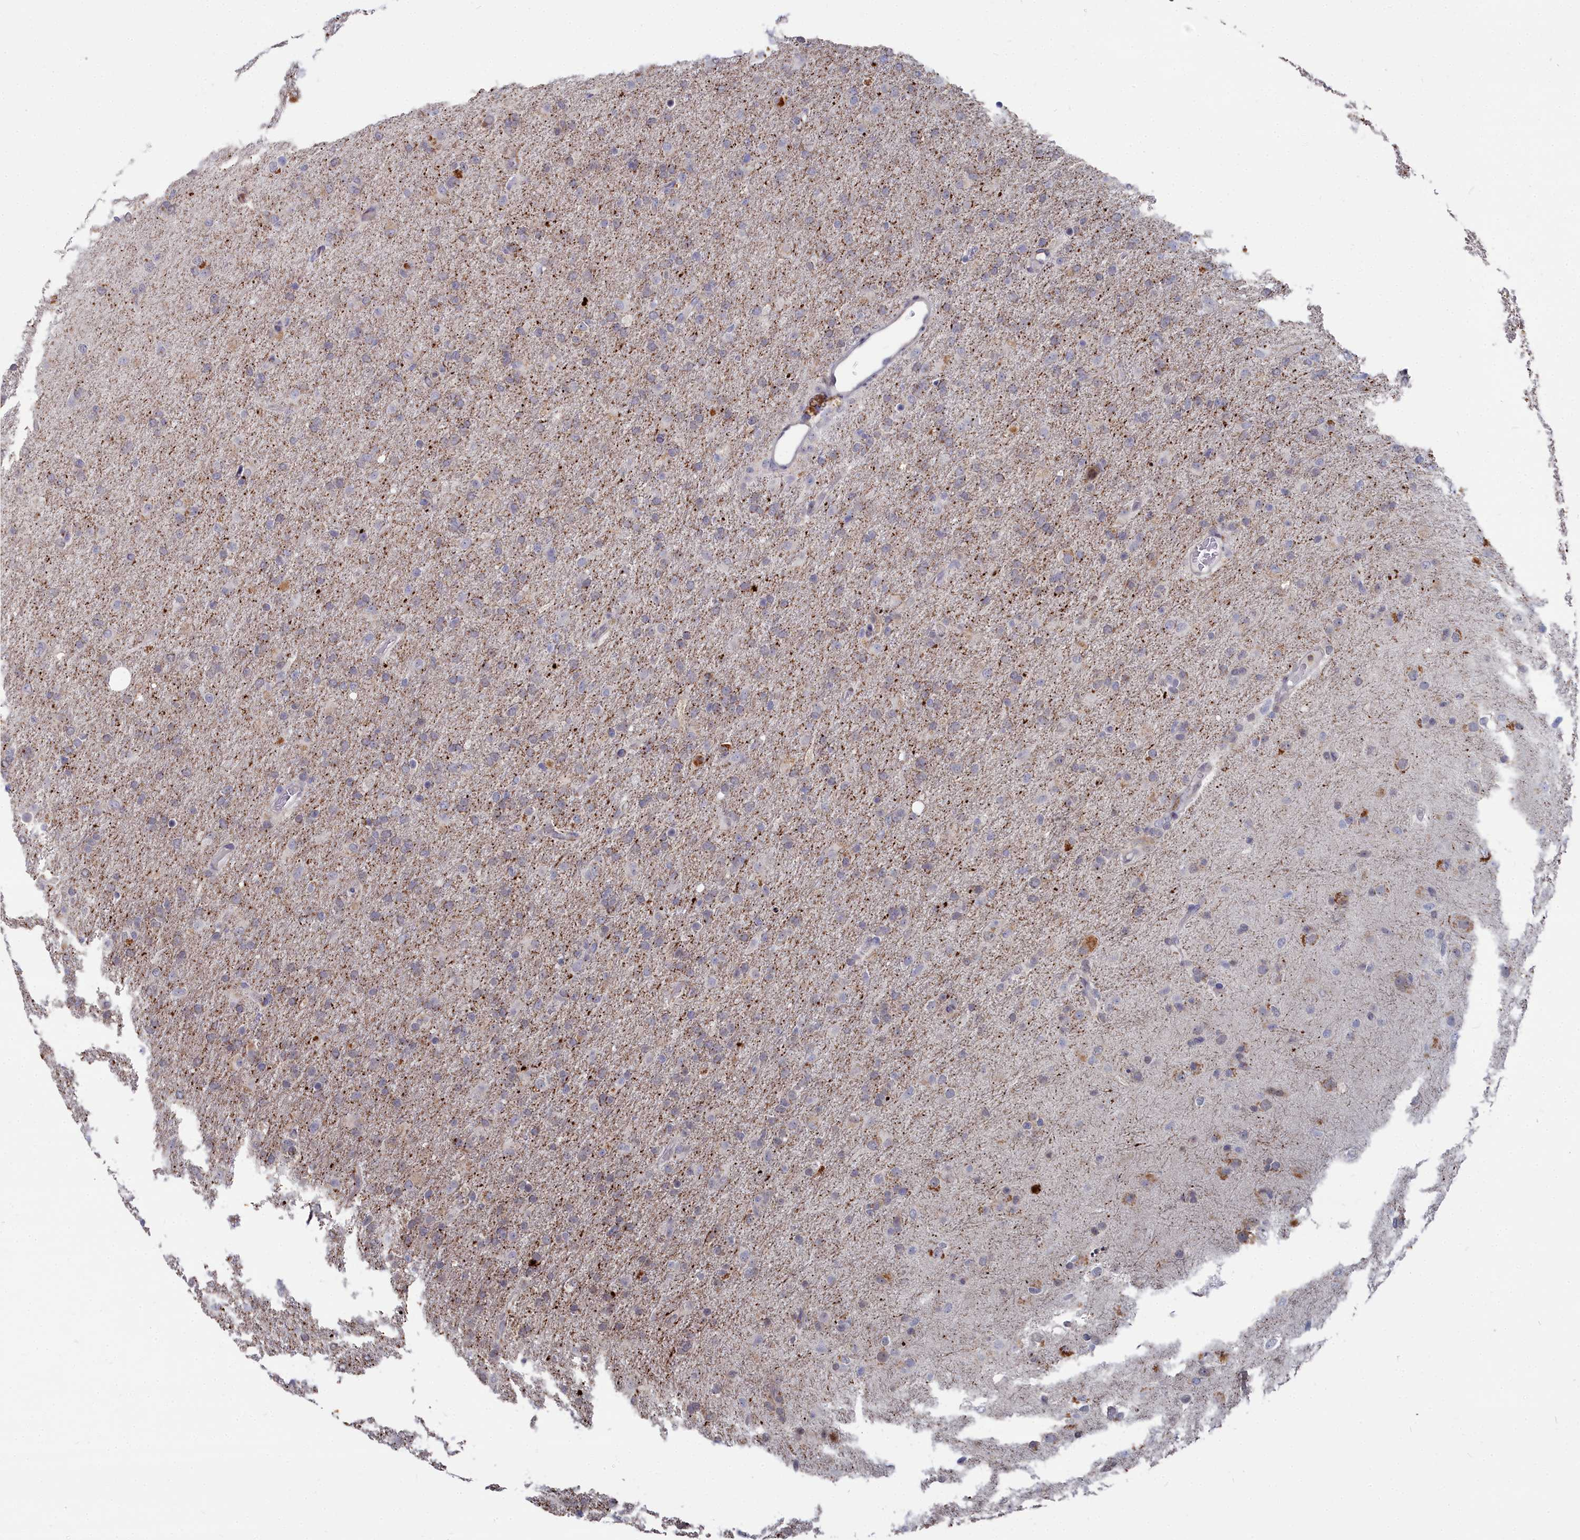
{"staining": {"intensity": "weak", "quantity": "<25%", "location": "cytoplasmic/membranous"}, "tissue": "glioma", "cell_type": "Tumor cells", "image_type": "cancer", "snomed": [{"axis": "morphology", "description": "Glioma, malignant, Low grade"}, {"axis": "topography", "description": "Brain"}], "caption": "Immunohistochemistry micrograph of neoplastic tissue: malignant low-grade glioma stained with DAB demonstrates no significant protein positivity in tumor cells. Nuclei are stained in blue.", "gene": "RPS27A", "patient": {"sex": "male", "age": 65}}